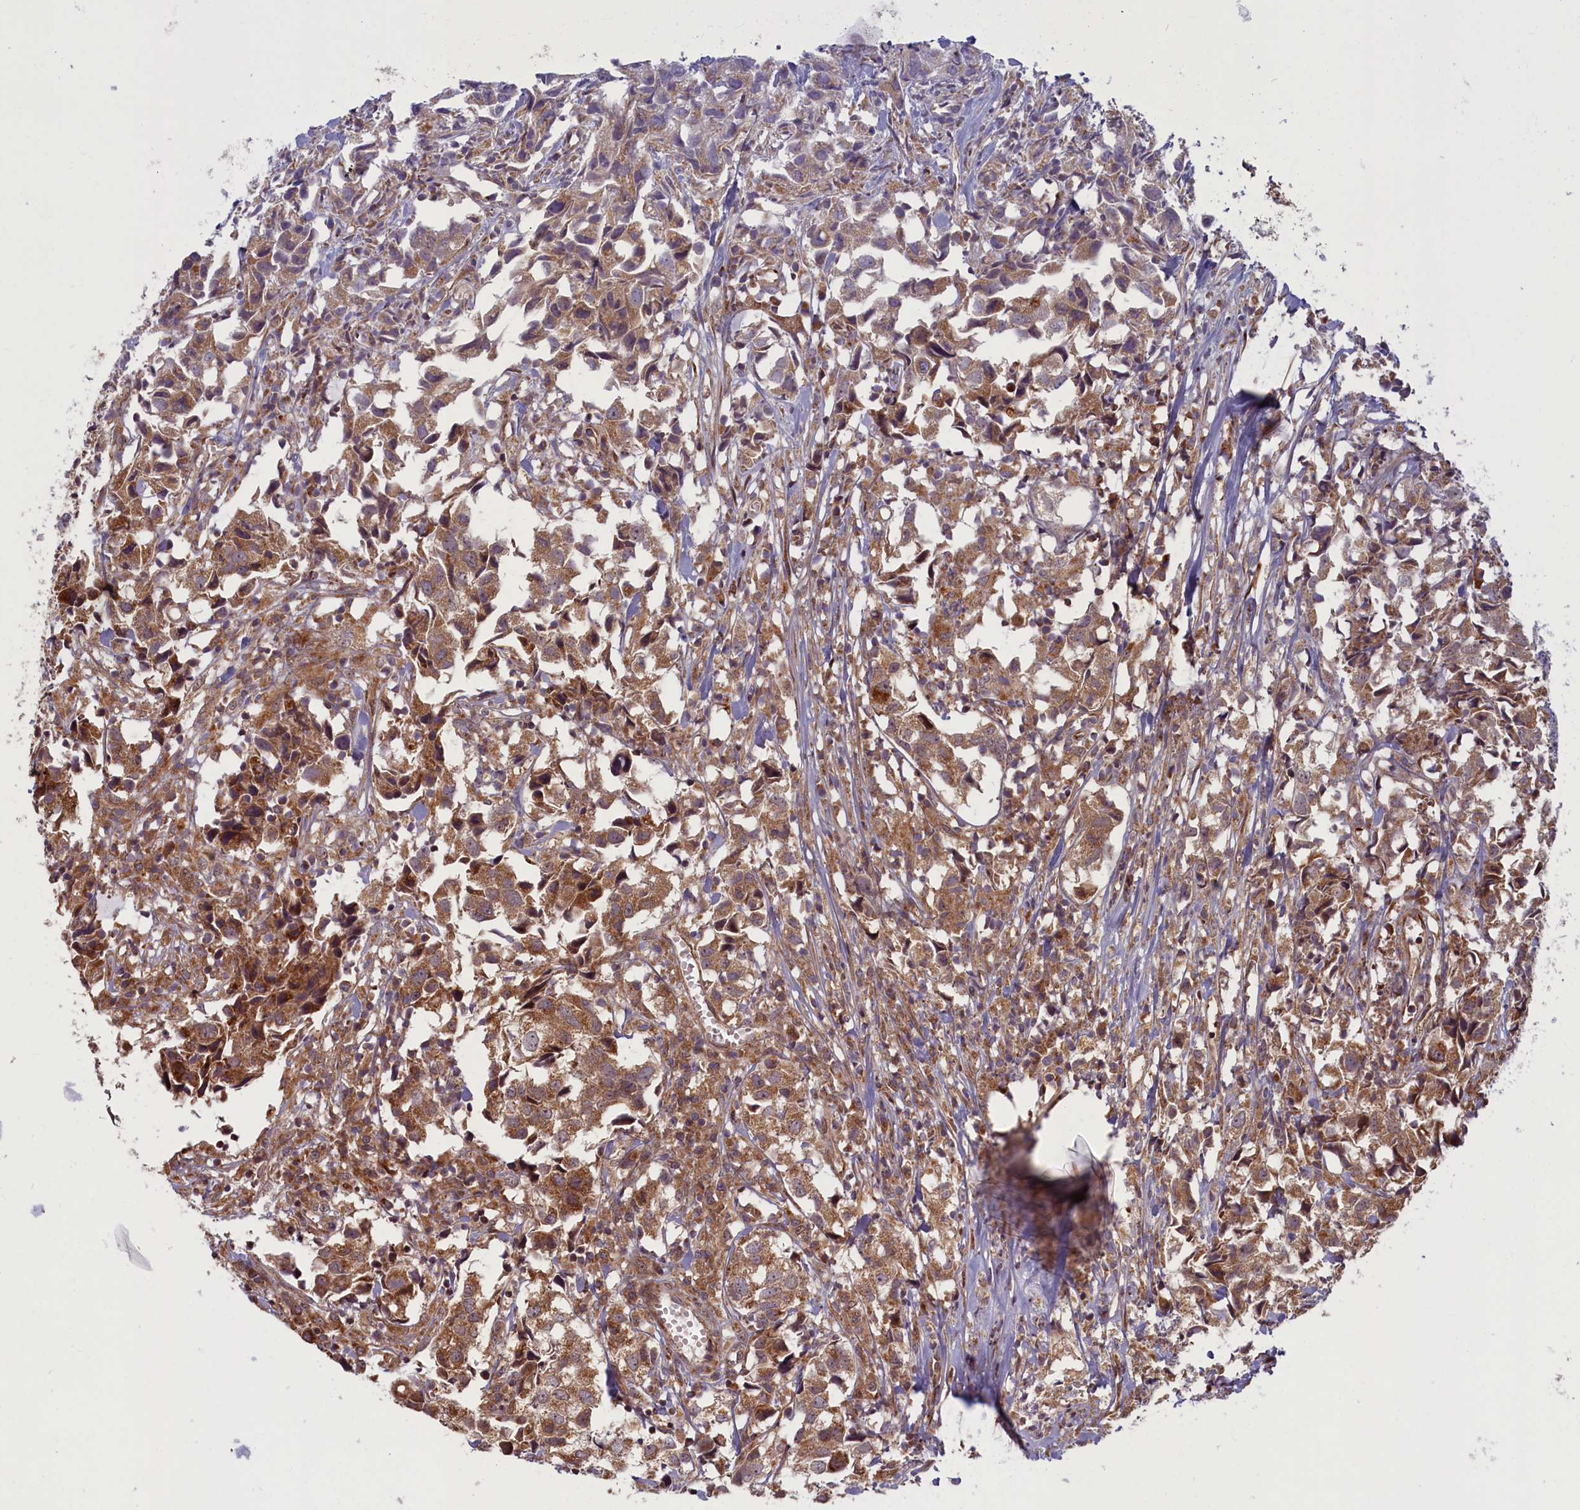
{"staining": {"intensity": "moderate", "quantity": ">75%", "location": "cytoplasmic/membranous"}, "tissue": "urothelial cancer", "cell_type": "Tumor cells", "image_type": "cancer", "snomed": [{"axis": "morphology", "description": "Urothelial carcinoma, High grade"}, {"axis": "topography", "description": "Urinary bladder"}], "caption": "A photomicrograph of human urothelial cancer stained for a protein reveals moderate cytoplasmic/membranous brown staining in tumor cells.", "gene": "PLA2G10", "patient": {"sex": "female", "age": 75}}